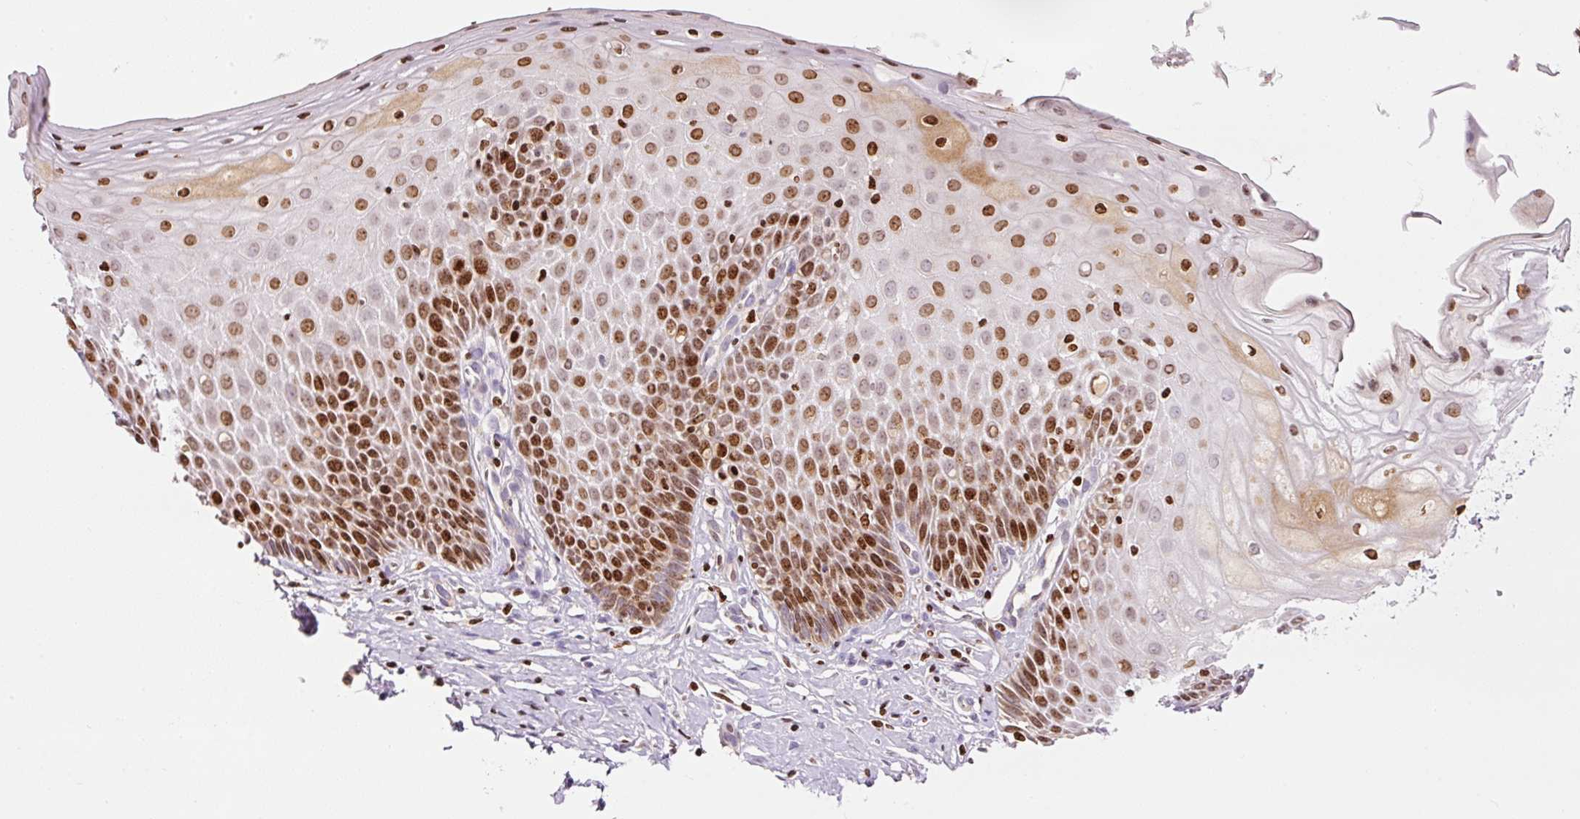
{"staining": {"intensity": "moderate", "quantity": "25%-75%", "location": "cytoplasmic/membranous"}, "tissue": "cervix", "cell_type": "Glandular cells", "image_type": "normal", "snomed": [{"axis": "morphology", "description": "Normal tissue, NOS"}, {"axis": "topography", "description": "Cervix"}], "caption": "This photomicrograph exhibits immunohistochemistry staining of unremarkable cervix, with medium moderate cytoplasmic/membranous expression in about 25%-75% of glandular cells.", "gene": "TMEM8B", "patient": {"sex": "female", "age": 36}}